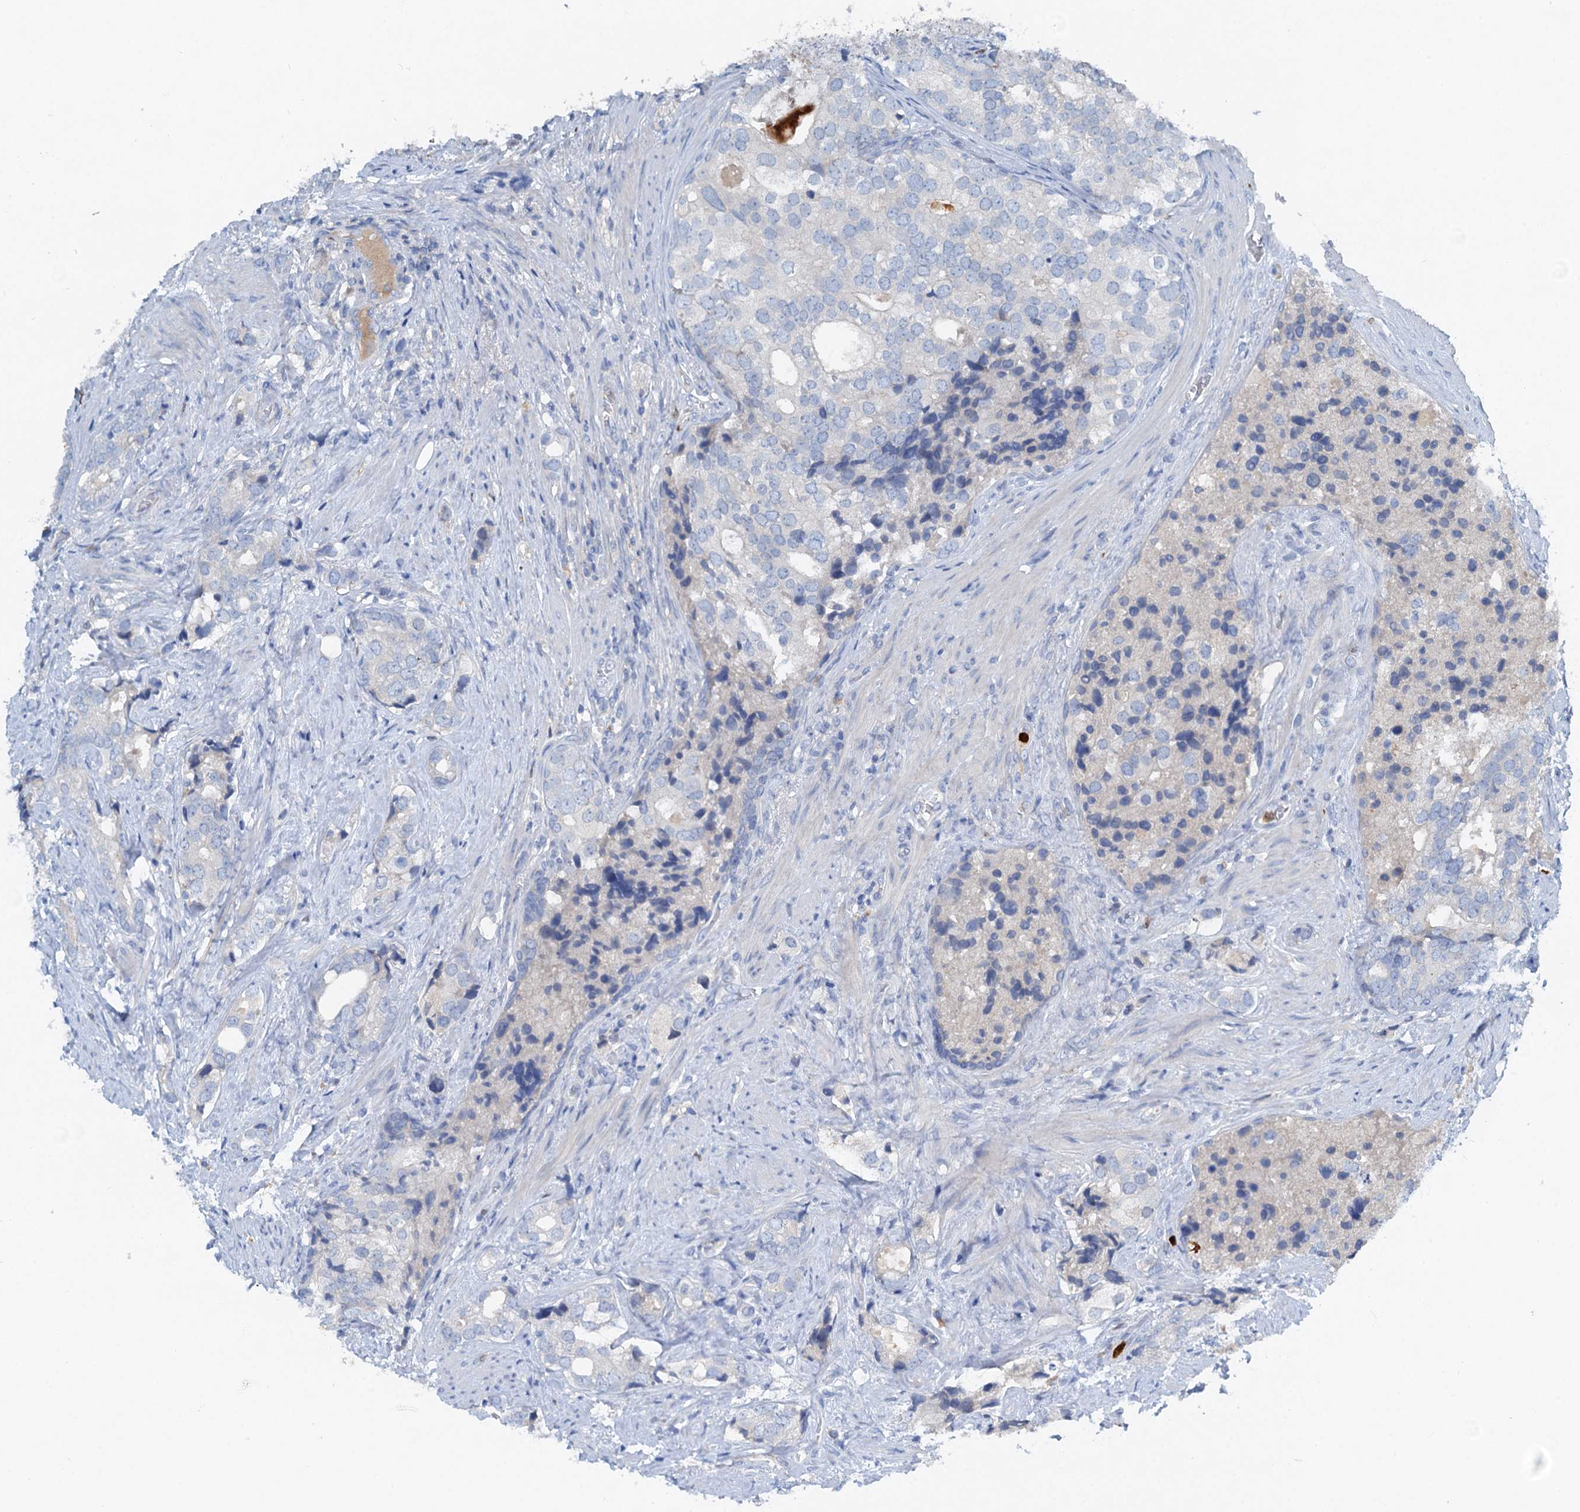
{"staining": {"intensity": "negative", "quantity": "none", "location": "none"}, "tissue": "prostate cancer", "cell_type": "Tumor cells", "image_type": "cancer", "snomed": [{"axis": "morphology", "description": "Adenocarcinoma, High grade"}, {"axis": "topography", "description": "Prostate"}], "caption": "IHC of prostate cancer (high-grade adenocarcinoma) exhibits no positivity in tumor cells. (Stains: DAB IHC with hematoxylin counter stain, Microscopy: brightfield microscopy at high magnification).", "gene": "OTOA", "patient": {"sex": "male", "age": 75}}